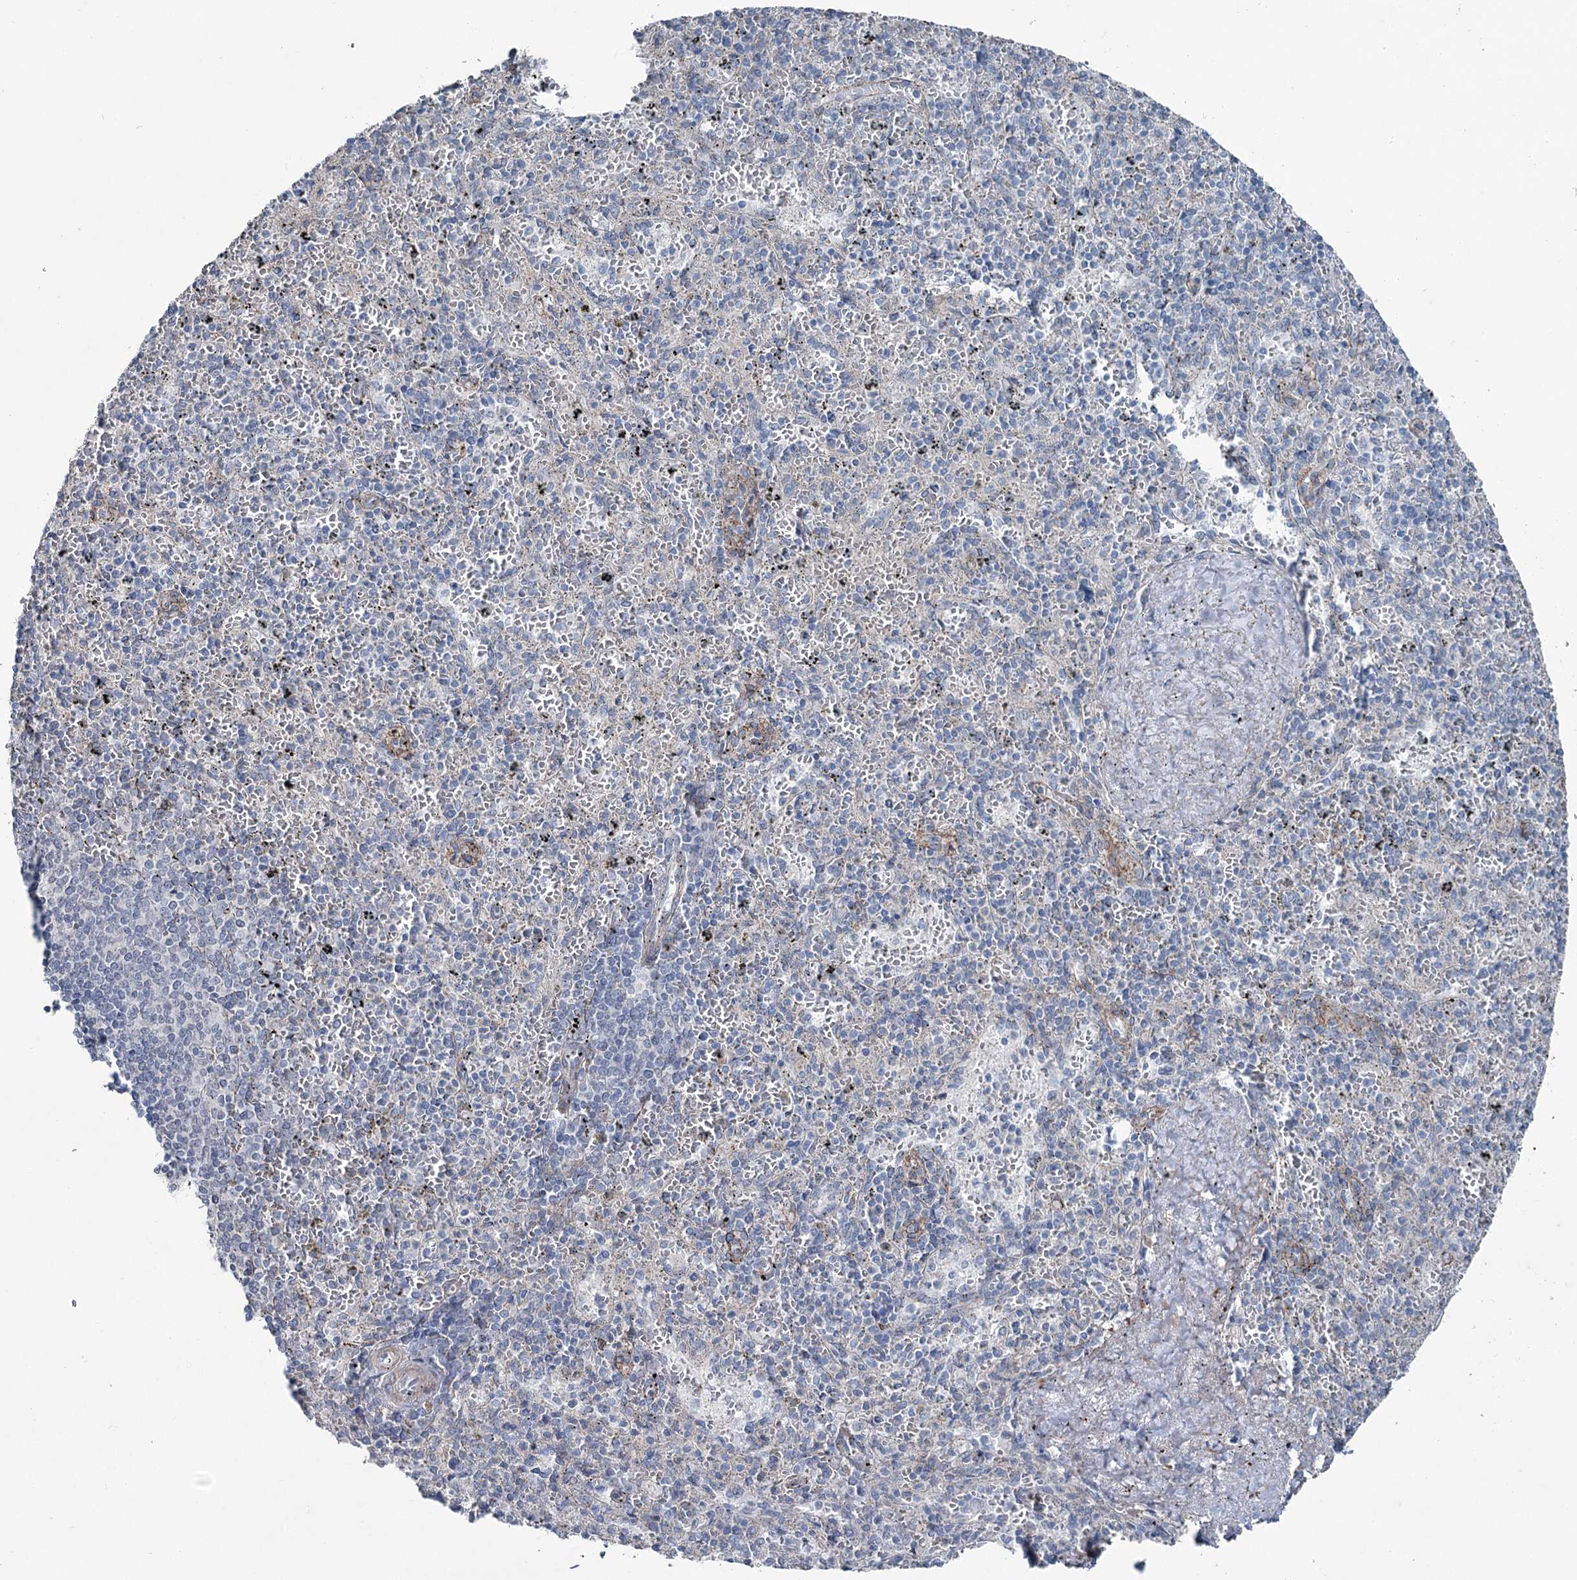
{"staining": {"intensity": "negative", "quantity": "none", "location": "none"}, "tissue": "spleen", "cell_type": "Cells in red pulp", "image_type": "normal", "snomed": [{"axis": "morphology", "description": "Normal tissue, NOS"}, {"axis": "topography", "description": "Spleen"}], "caption": "A histopathology image of spleen stained for a protein shows no brown staining in cells in red pulp.", "gene": "FAM120B", "patient": {"sex": "male", "age": 82}}